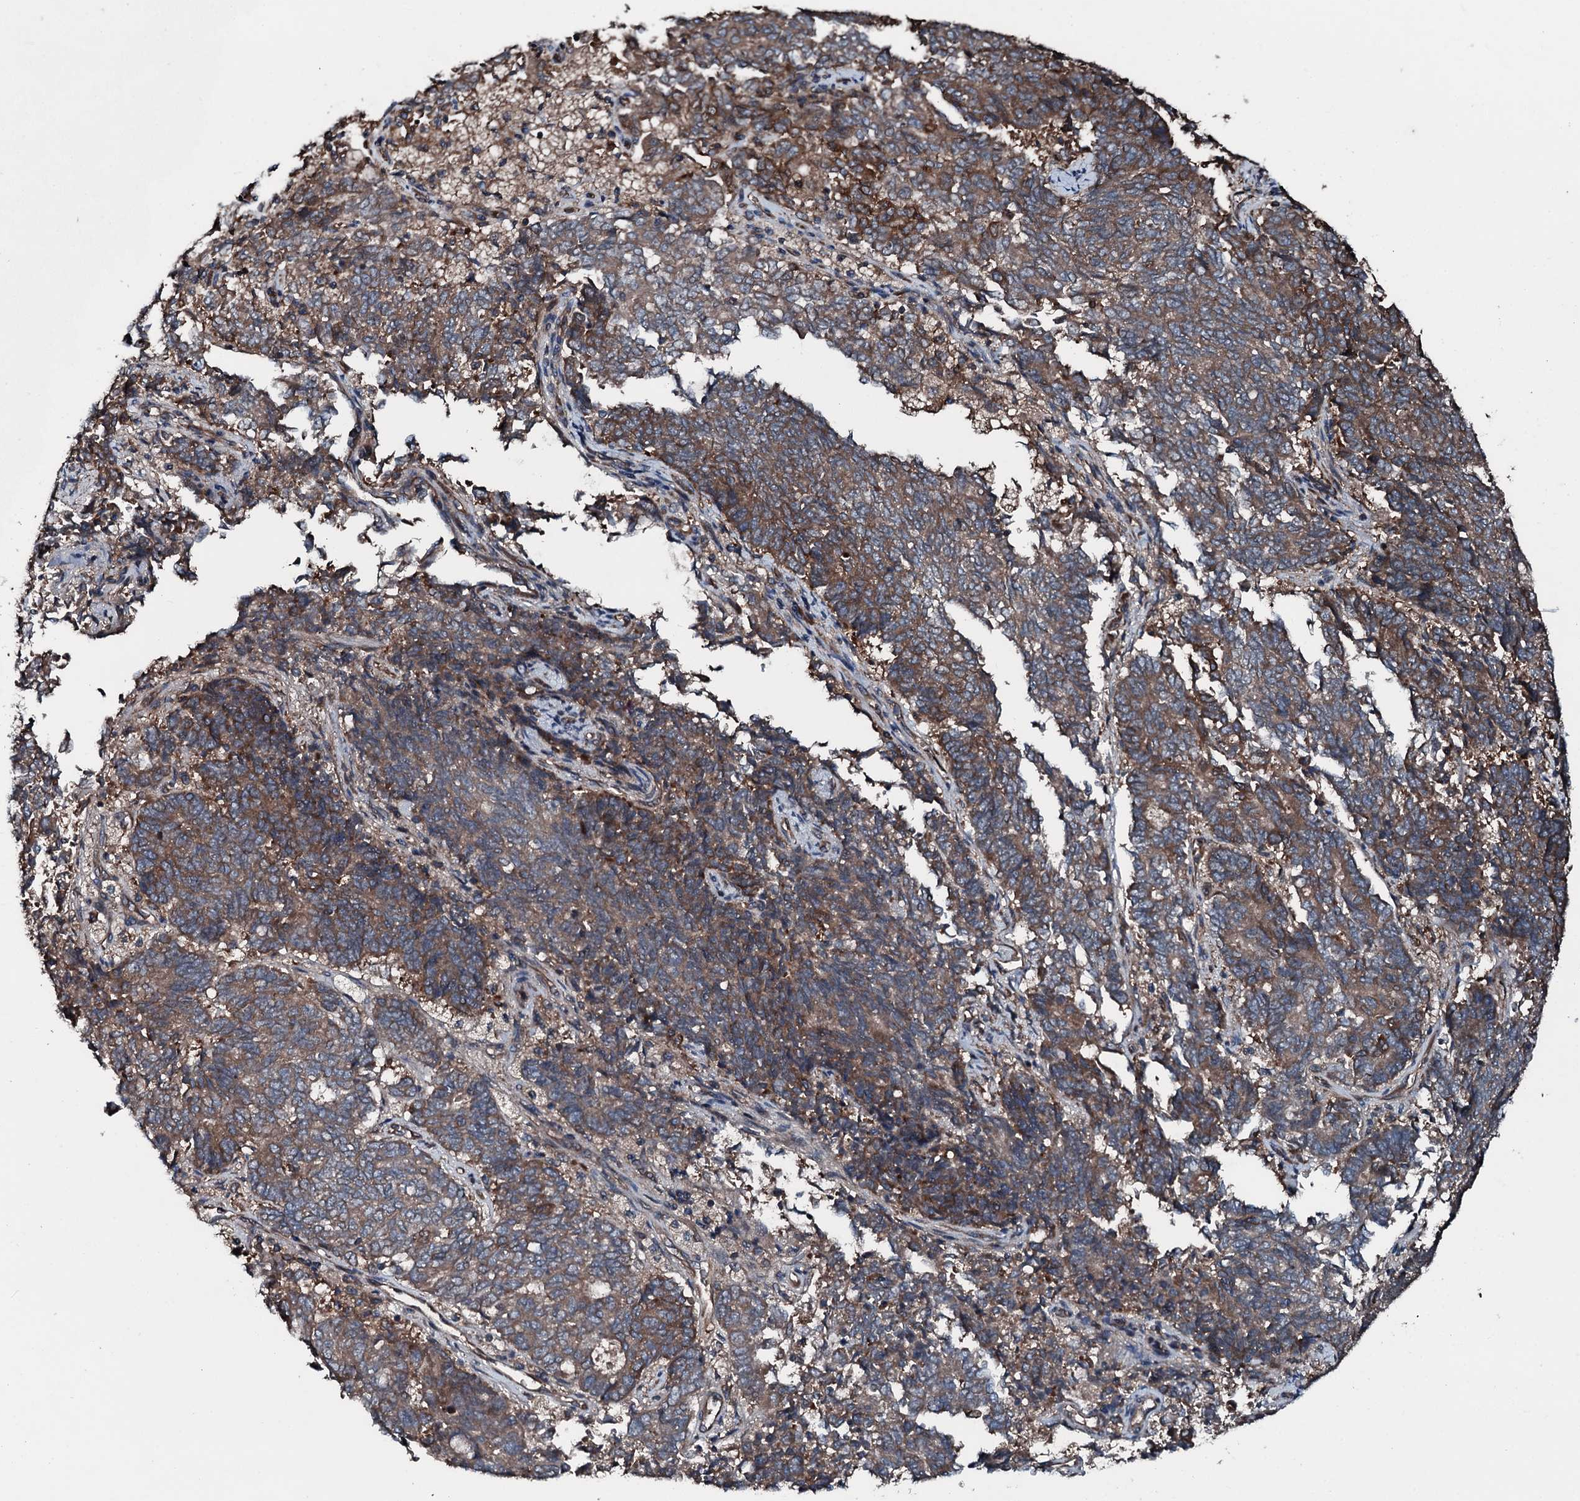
{"staining": {"intensity": "moderate", "quantity": ">75%", "location": "cytoplasmic/membranous"}, "tissue": "endometrial cancer", "cell_type": "Tumor cells", "image_type": "cancer", "snomed": [{"axis": "morphology", "description": "Adenocarcinoma, NOS"}, {"axis": "topography", "description": "Endometrium"}], "caption": "Immunohistochemical staining of human adenocarcinoma (endometrial) shows medium levels of moderate cytoplasmic/membranous protein expression in approximately >75% of tumor cells.", "gene": "AARS1", "patient": {"sex": "female", "age": 80}}